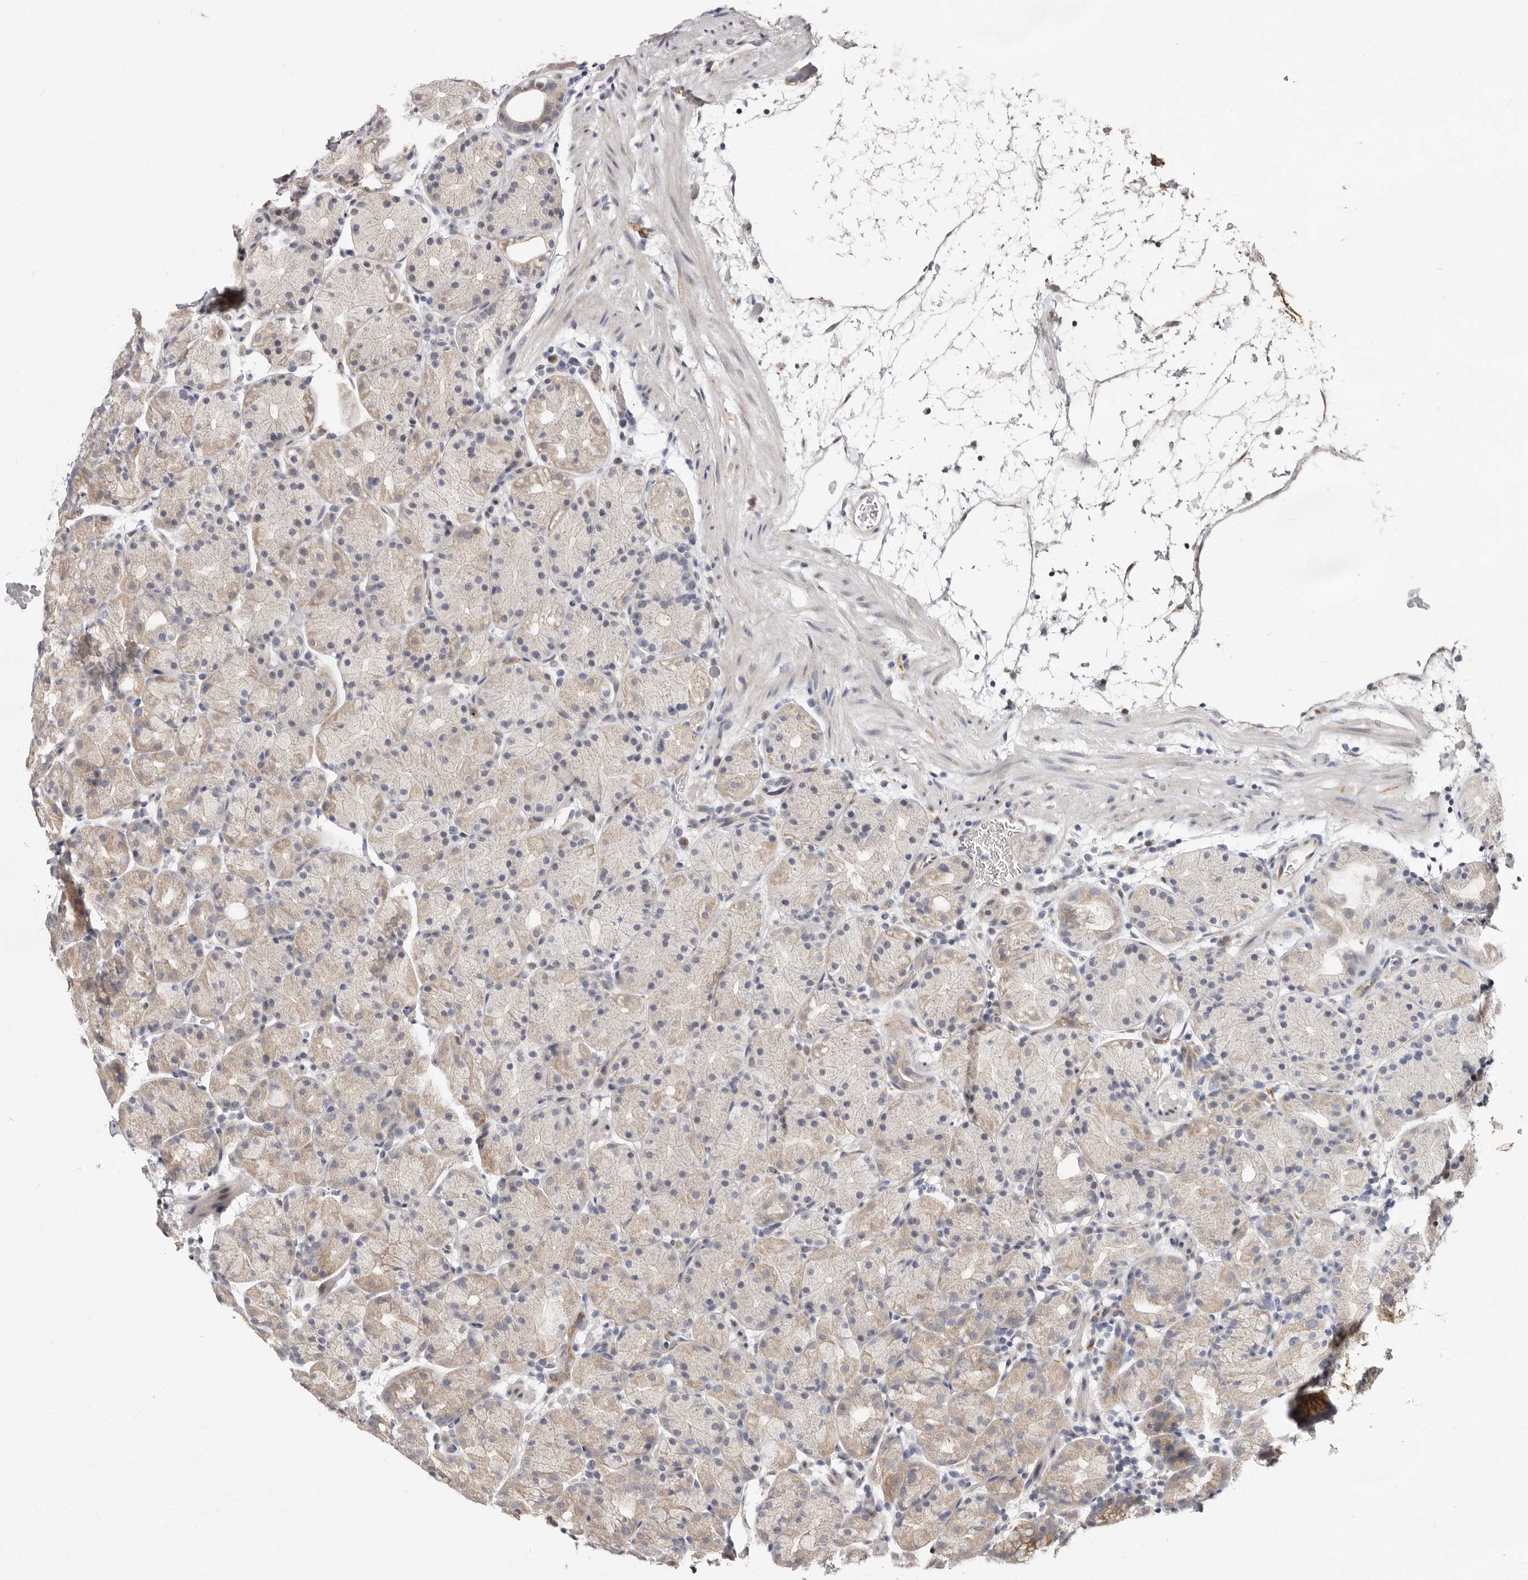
{"staining": {"intensity": "moderate", "quantity": "<25%", "location": "cytoplasmic/membranous"}, "tissue": "stomach", "cell_type": "Glandular cells", "image_type": "normal", "snomed": [{"axis": "morphology", "description": "Normal tissue, NOS"}, {"axis": "topography", "description": "Stomach, upper"}], "caption": "An immunohistochemistry (IHC) image of unremarkable tissue is shown. Protein staining in brown shows moderate cytoplasmic/membranous positivity in stomach within glandular cells.", "gene": "KLHL4", "patient": {"sex": "male", "age": 48}}